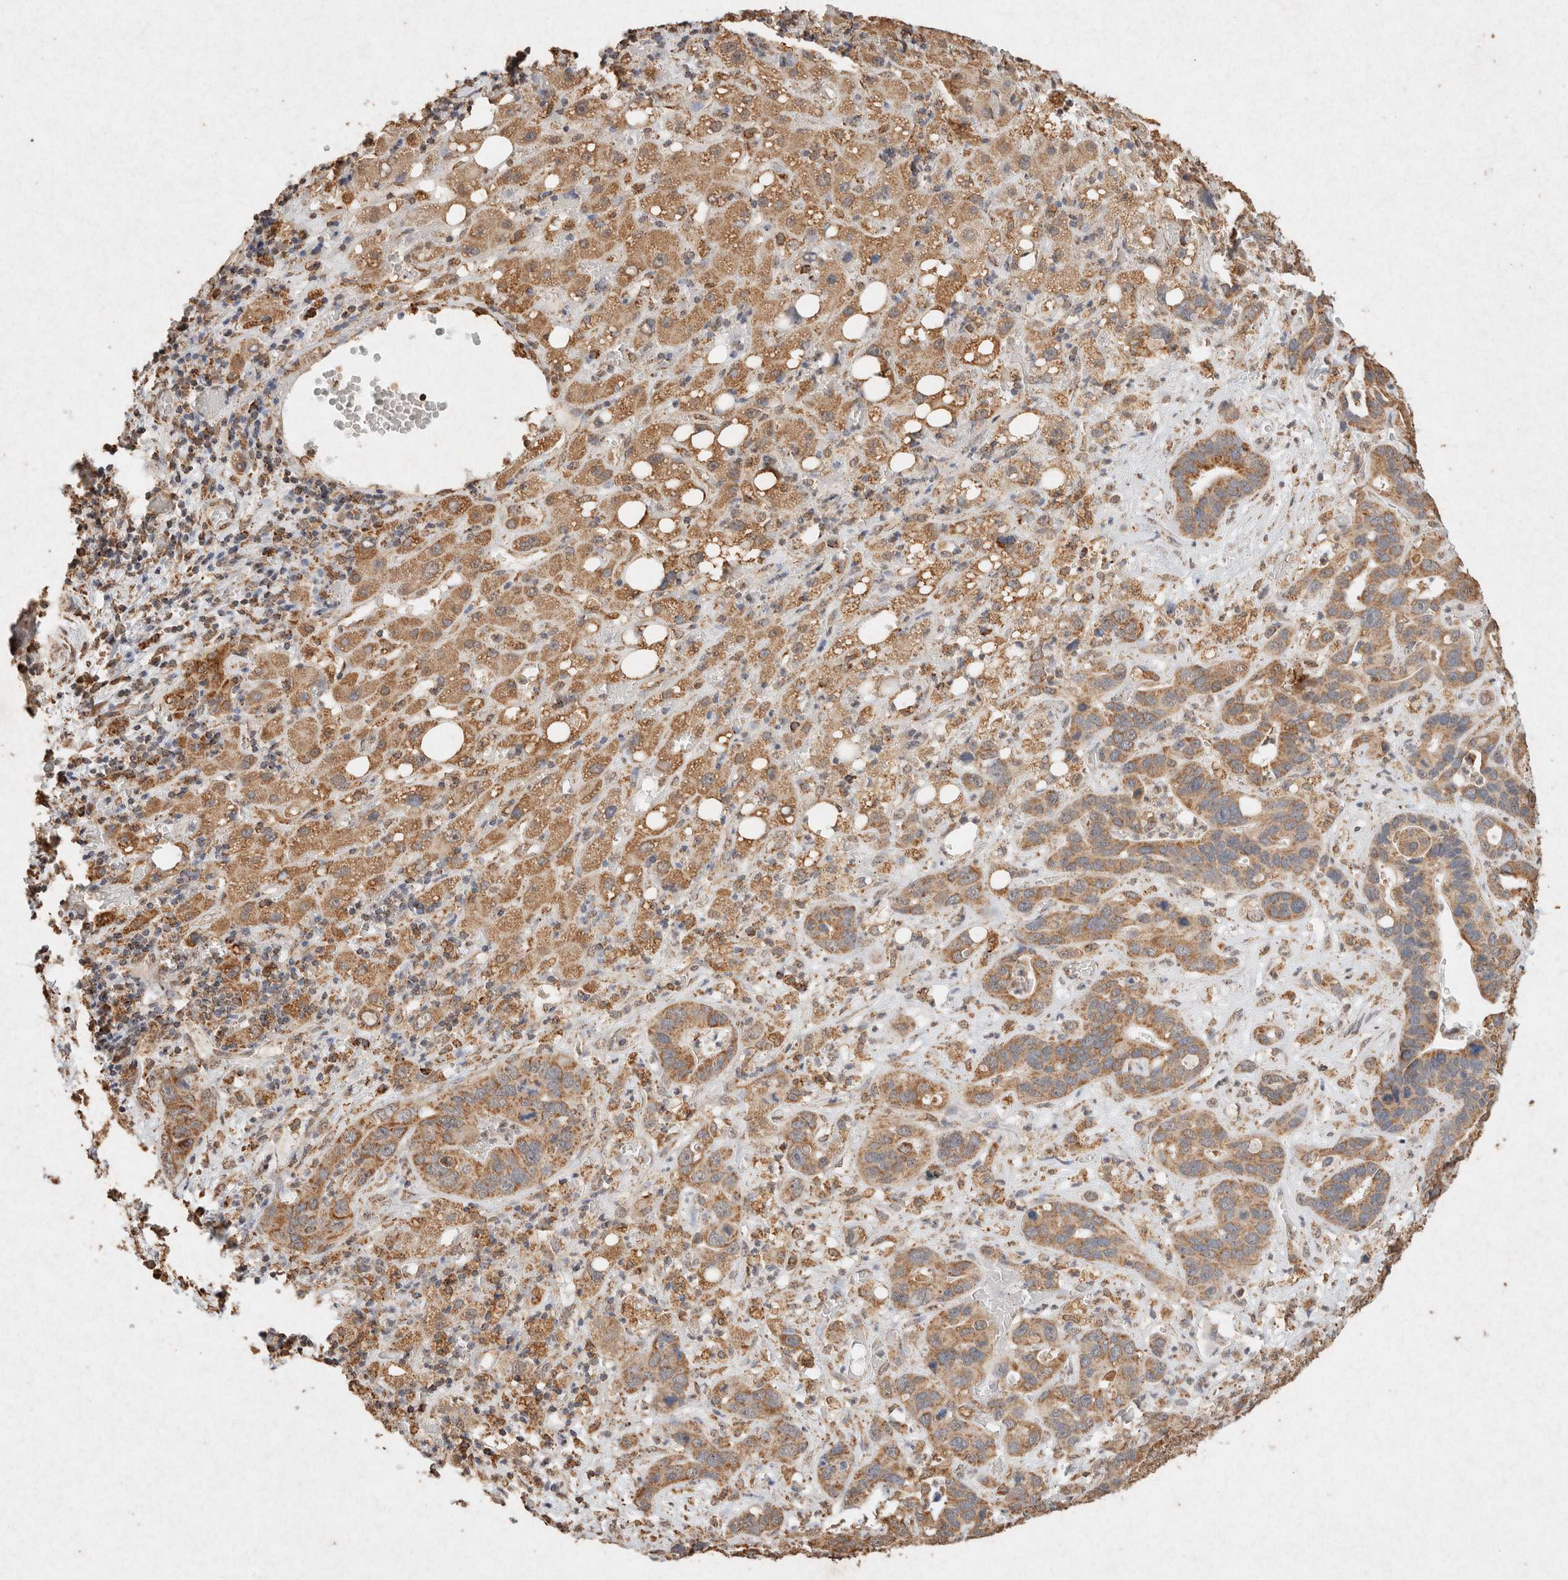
{"staining": {"intensity": "moderate", "quantity": ">75%", "location": "cytoplasmic/membranous"}, "tissue": "liver cancer", "cell_type": "Tumor cells", "image_type": "cancer", "snomed": [{"axis": "morphology", "description": "Cholangiocarcinoma"}, {"axis": "topography", "description": "Liver"}], "caption": "A photomicrograph of human liver cancer (cholangiocarcinoma) stained for a protein exhibits moderate cytoplasmic/membranous brown staining in tumor cells.", "gene": "SDC2", "patient": {"sex": "female", "age": 65}}